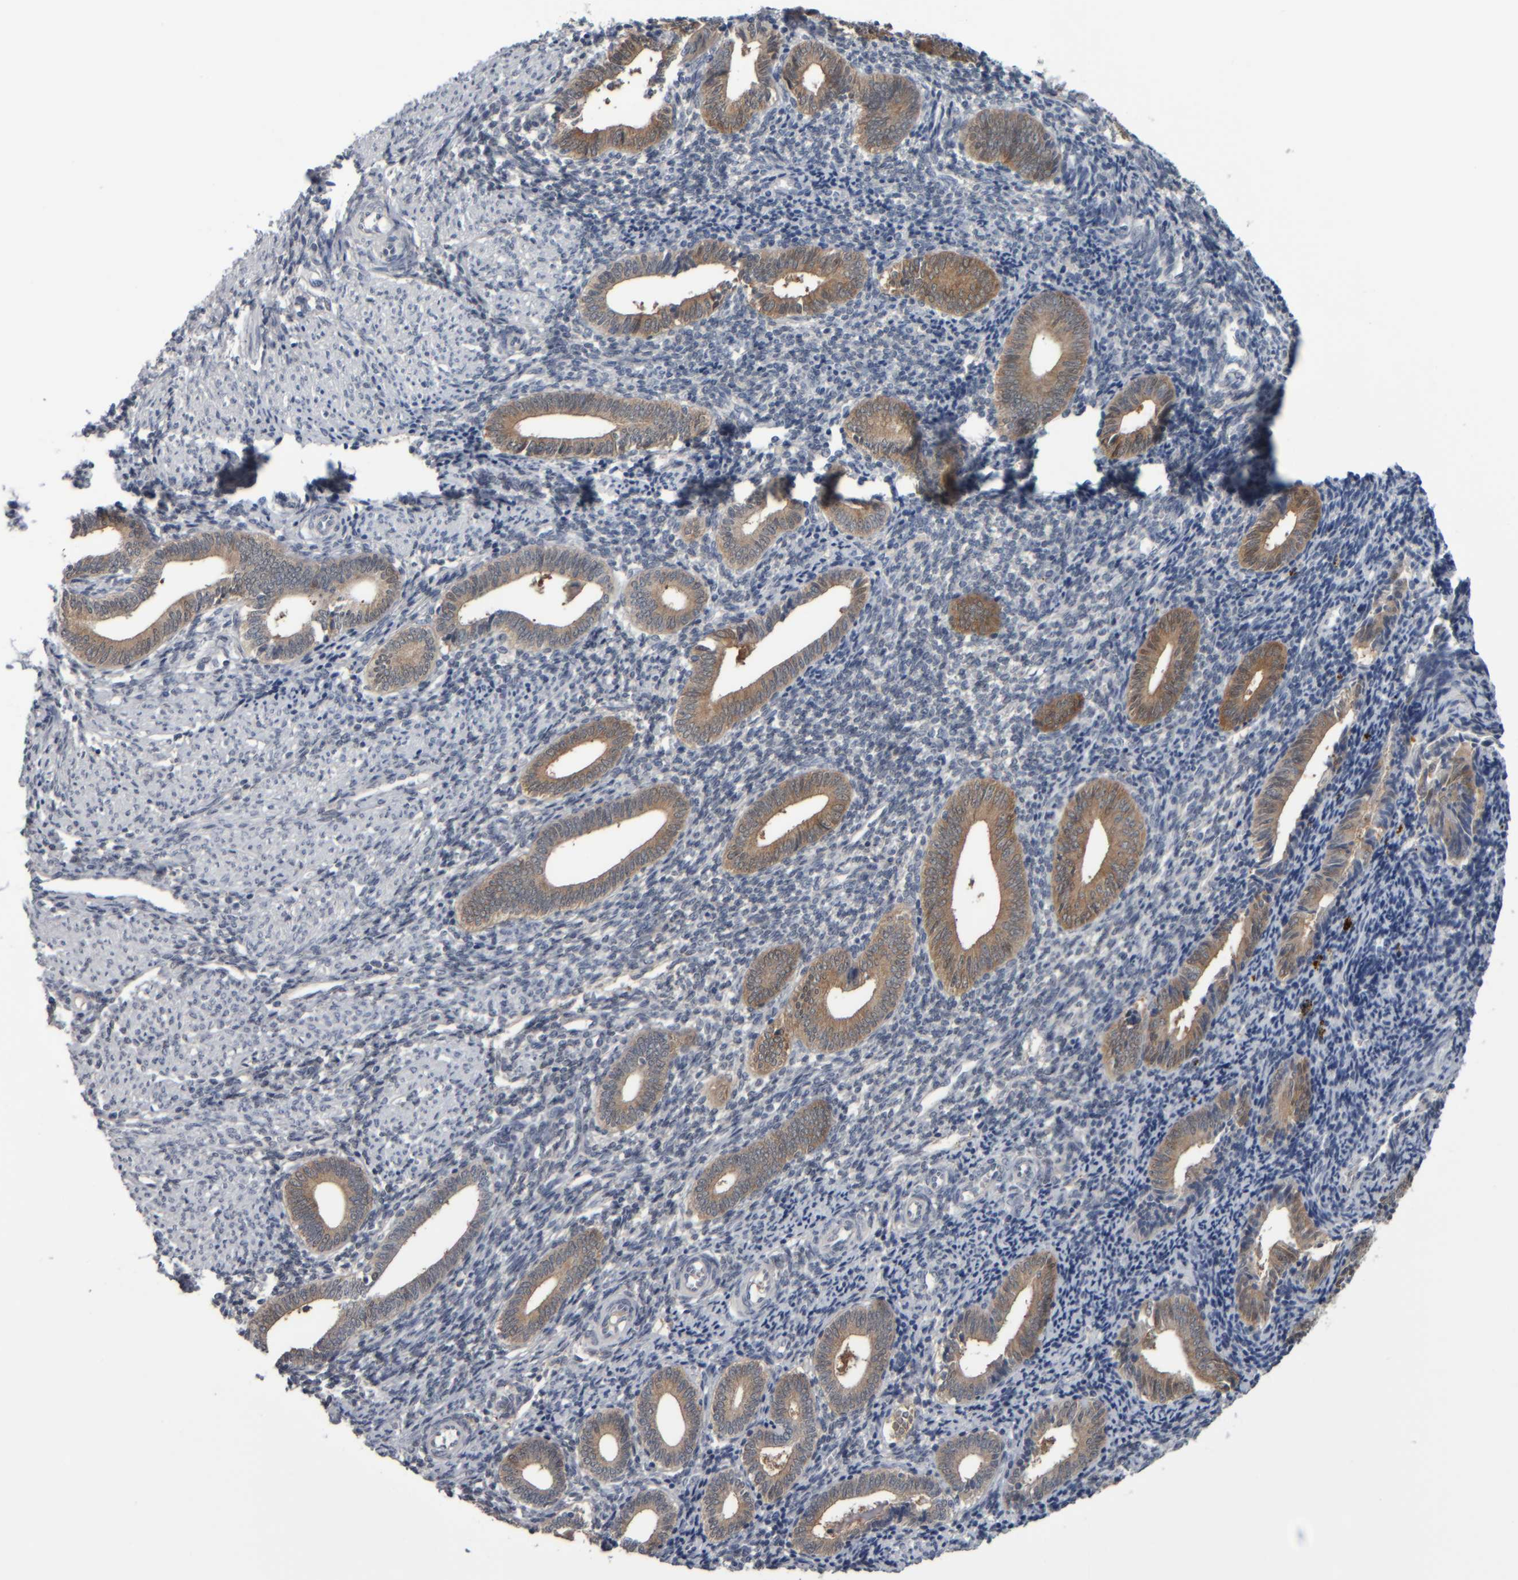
{"staining": {"intensity": "negative", "quantity": "none", "location": "none"}, "tissue": "endometrium", "cell_type": "Cells in endometrial stroma", "image_type": "normal", "snomed": [{"axis": "morphology", "description": "Normal tissue, NOS"}, {"axis": "topography", "description": "Uterus"}, {"axis": "topography", "description": "Endometrium"}], "caption": "Immunohistochemistry of unremarkable human endometrium exhibits no expression in cells in endometrial stroma.", "gene": "COL14A1", "patient": {"sex": "female", "age": 33}}